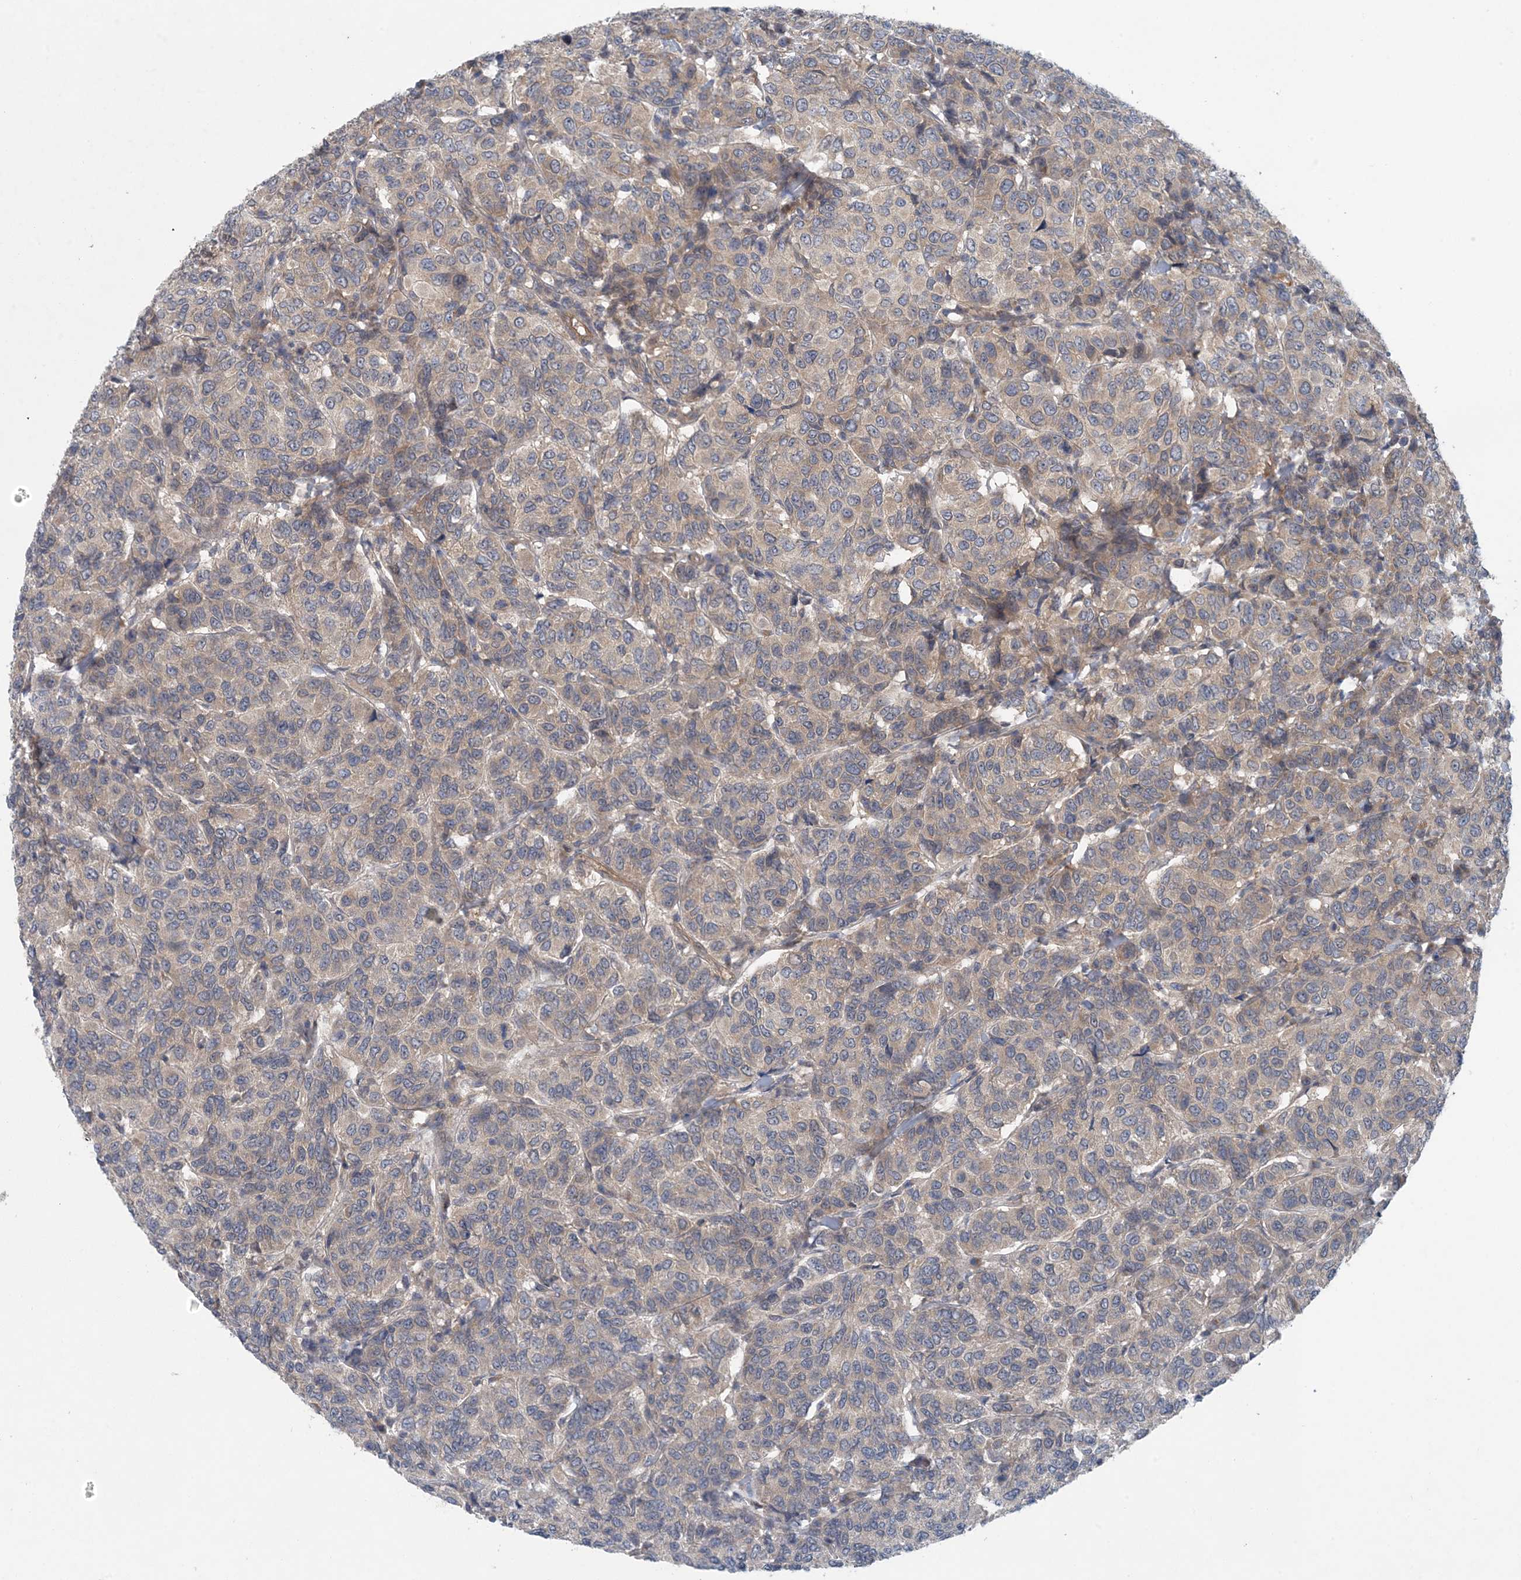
{"staining": {"intensity": "weak", "quantity": "25%-75%", "location": "cytoplasmic/membranous"}, "tissue": "breast cancer", "cell_type": "Tumor cells", "image_type": "cancer", "snomed": [{"axis": "morphology", "description": "Duct carcinoma"}, {"axis": "topography", "description": "Breast"}], "caption": "This is an image of immunohistochemistry (IHC) staining of breast cancer (intraductal carcinoma), which shows weak staining in the cytoplasmic/membranous of tumor cells.", "gene": "HIKESHI", "patient": {"sex": "female", "age": 55}}